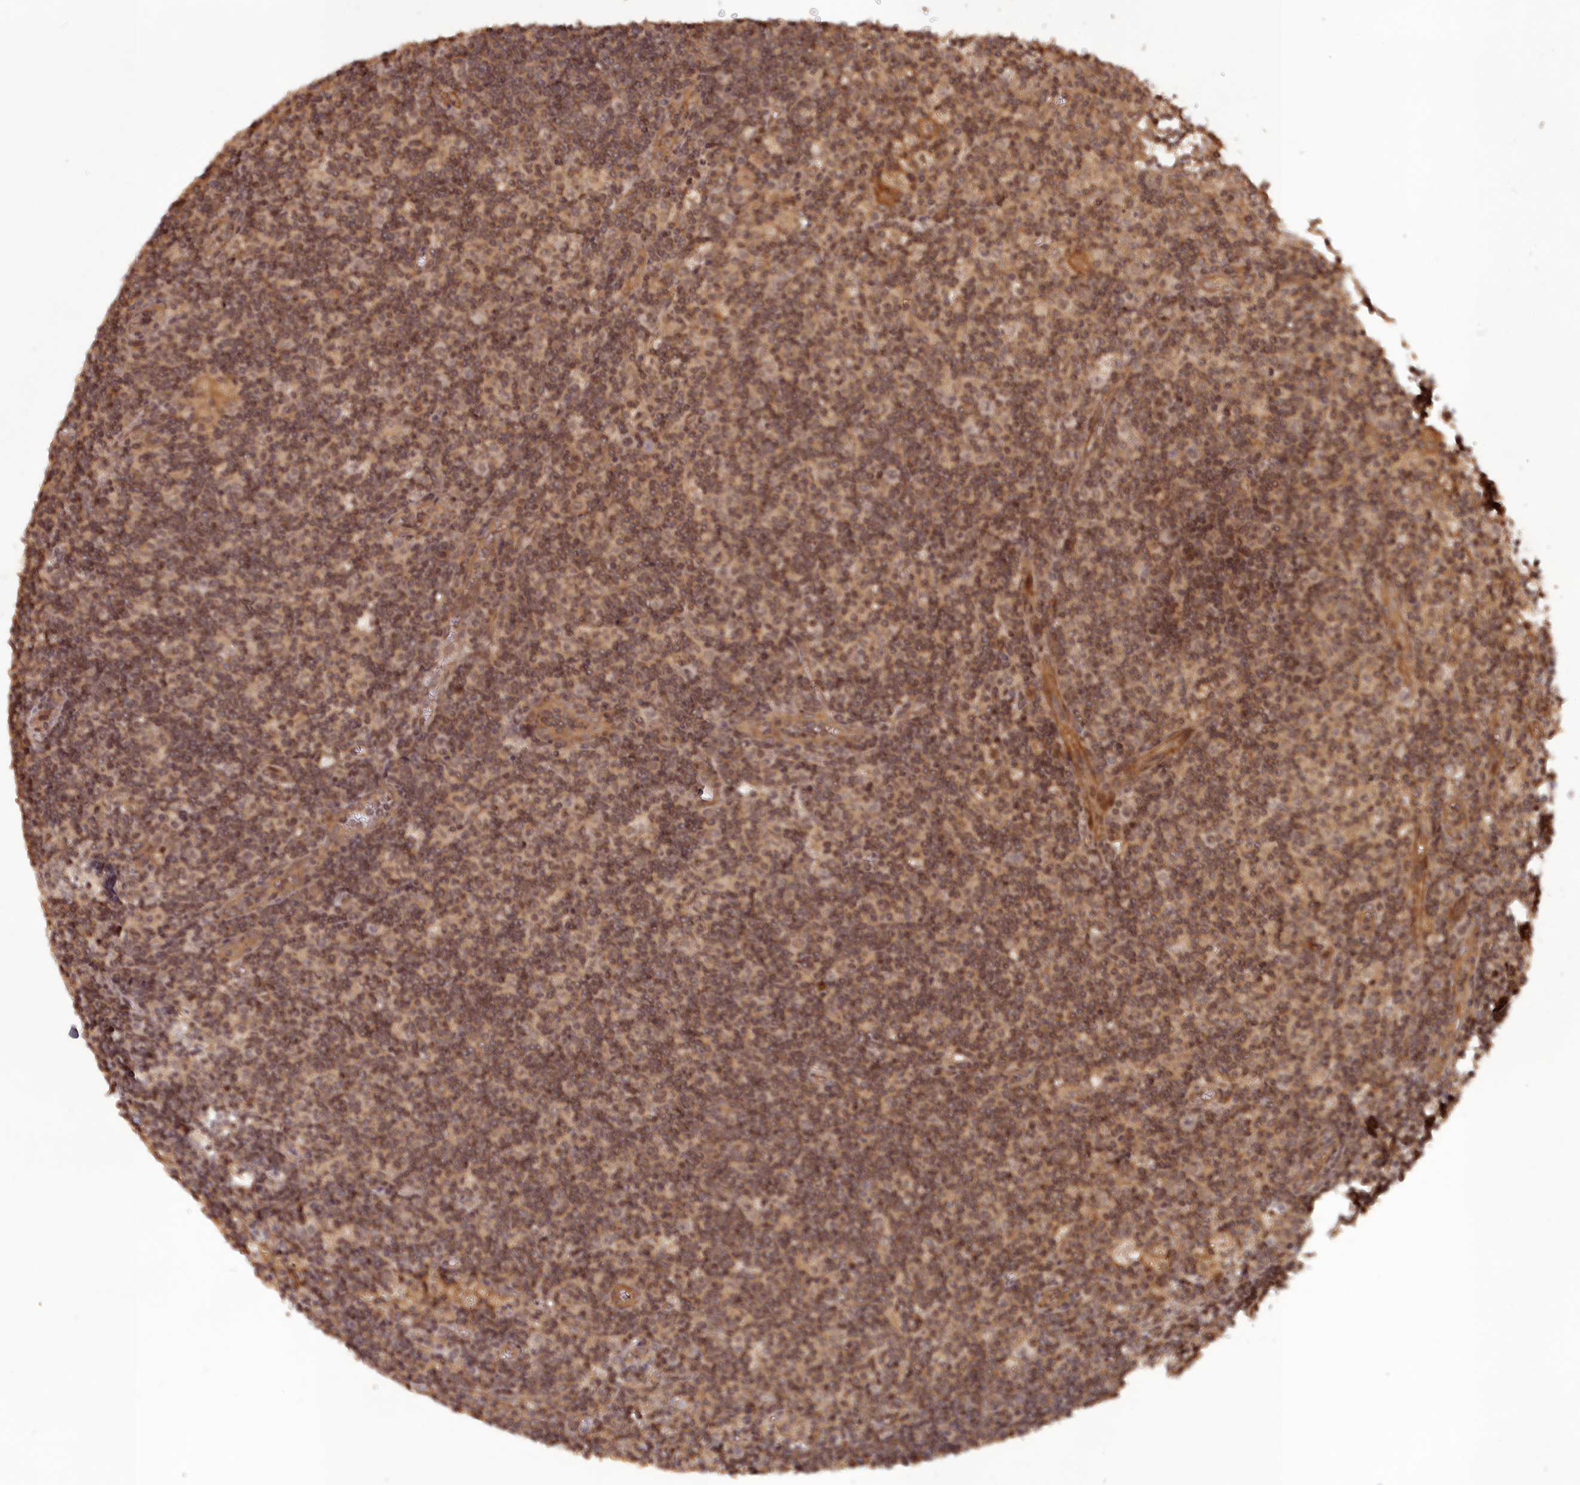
{"staining": {"intensity": "weak", "quantity": "<25%", "location": "nuclear"}, "tissue": "lymph node", "cell_type": "Germinal center cells", "image_type": "normal", "snomed": [{"axis": "morphology", "description": "Normal tissue, NOS"}, {"axis": "topography", "description": "Lymph node"}], "caption": "Germinal center cells show no significant protein staining in benign lymph node. Brightfield microscopy of IHC stained with DAB (3,3'-diaminobenzidine) (brown) and hematoxylin (blue), captured at high magnification.", "gene": "CCDC174", "patient": {"sex": "male", "age": 58}}